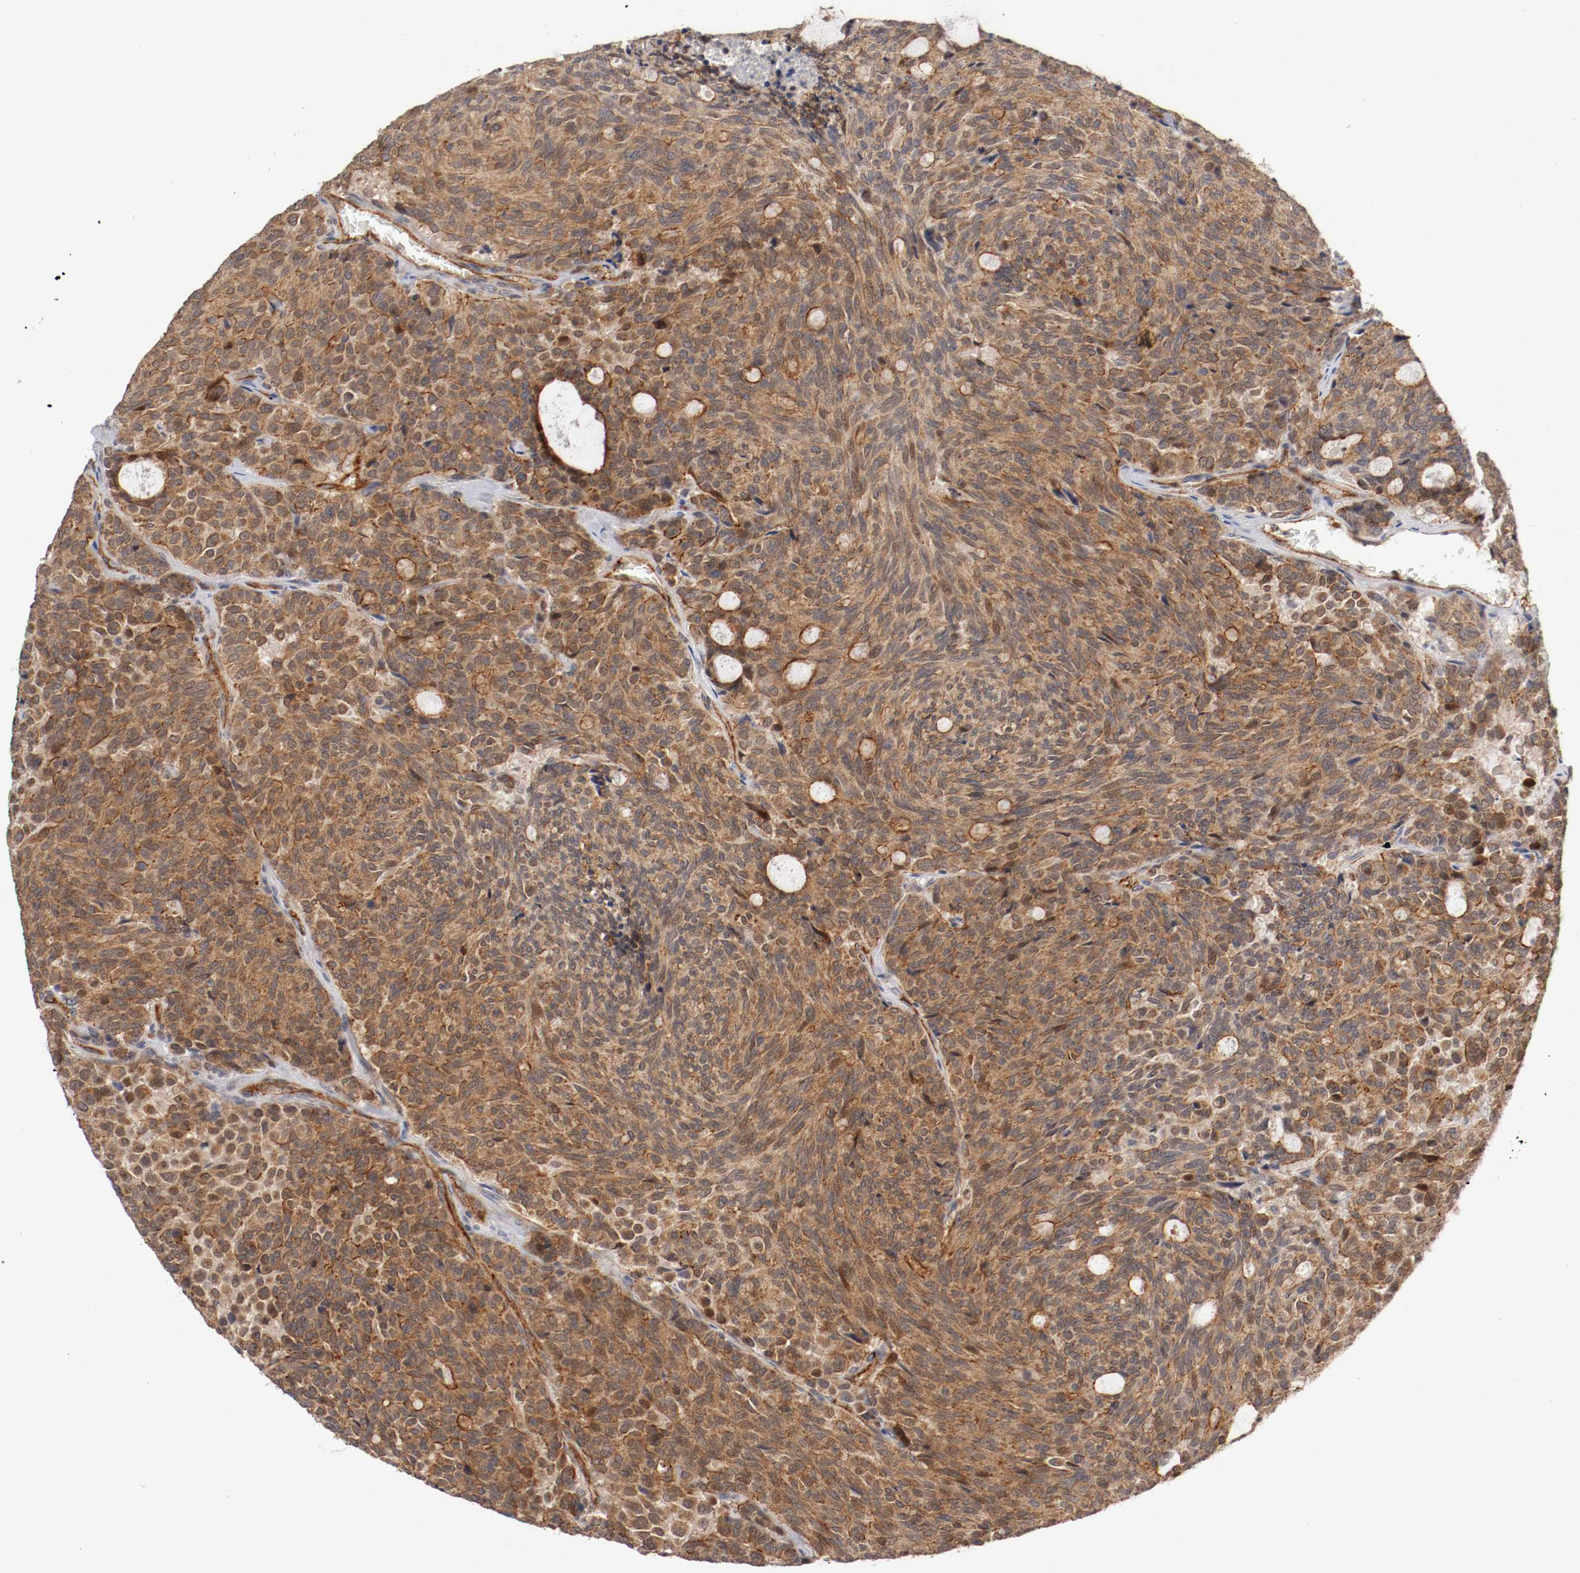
{"staining": {"intensity": "strong", "quantity": ">75%", "location": "cytoplasmic/membranous"}, "tissue": "carcinoid", "cell_type": "Tumor cells", "image_type": "cancer", "snomed": [{"axis": "morphology", "description": "Carcinoid, malignant, NOS"}, {"axis": "topography", "description": "Pancreas"}], "caption": "Carcinoid stained for a protein (brown) reveals strong cytoplasmic/membranous positive expression in approximately >75% of tumor cells.", "gene": "TYK2", "patient": {"sex": "female", "age": 54}}